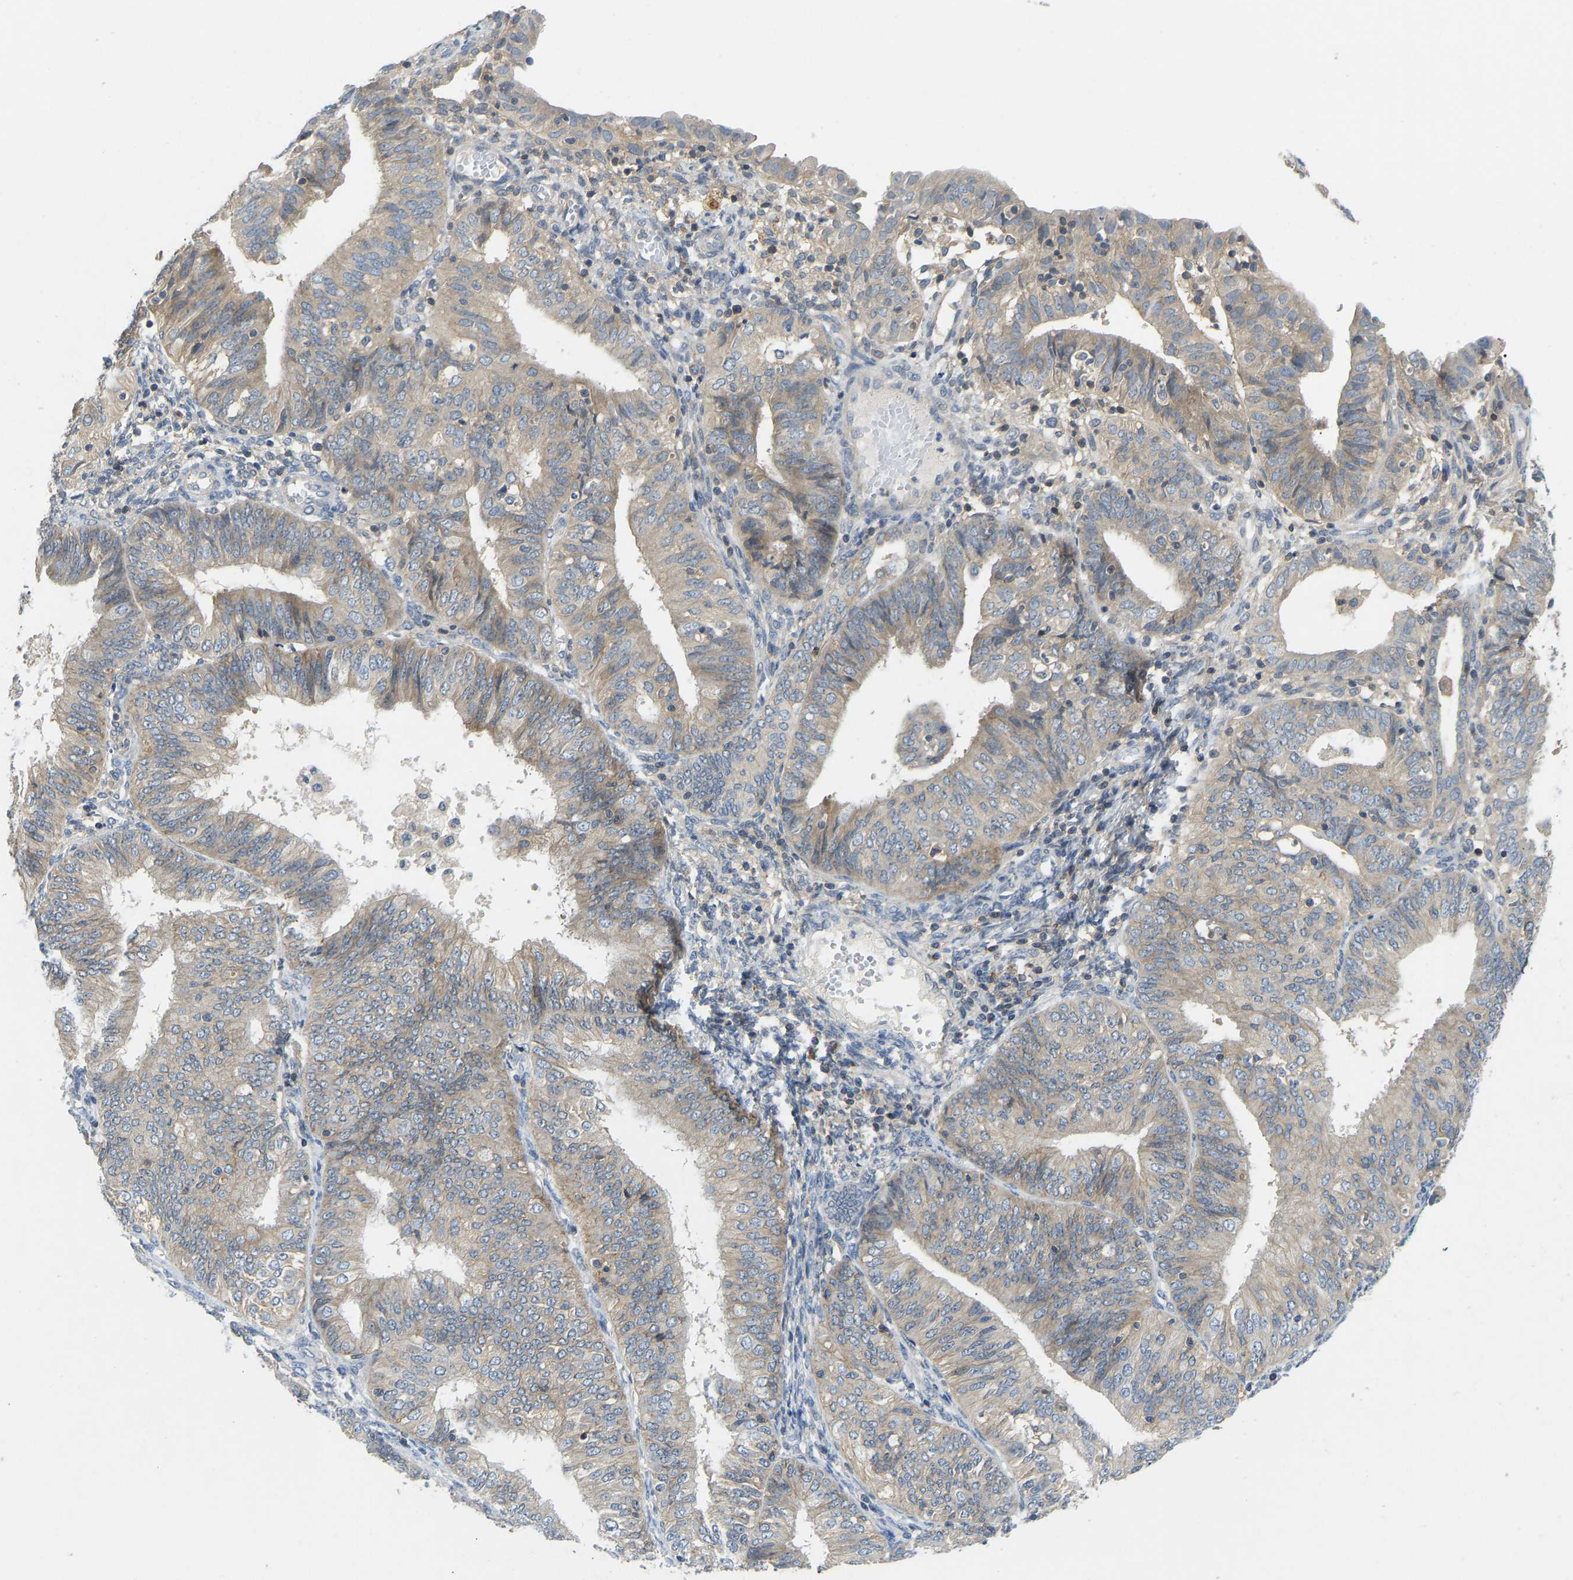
{"staining": {"intensity": "weak", "quantity": "25%-75%", "location": "cytoplasmic/membranous"}, "tissue": "endometrial cancer", "cell_type": "Tumor cells", "image_type": "cancer", "snomed": [{"axis": "morphology", "description": "Adenocarcinoma, NOS"}, {"axis": "topography", "description": "Endometrium"}], "caption": "The histopathology image displays a brown stain indicating the presence of a protein in the cytoplasmic/membranous of tumor cells in endometrial cancer (adenocarcinoma). The staining is performed using DAB brown chromogen to label protein expression. The nuclei are counter-stained blue using hematoxylin.", "gene": "NDRG3", "patient": {"sex": "female", "age": 58}}